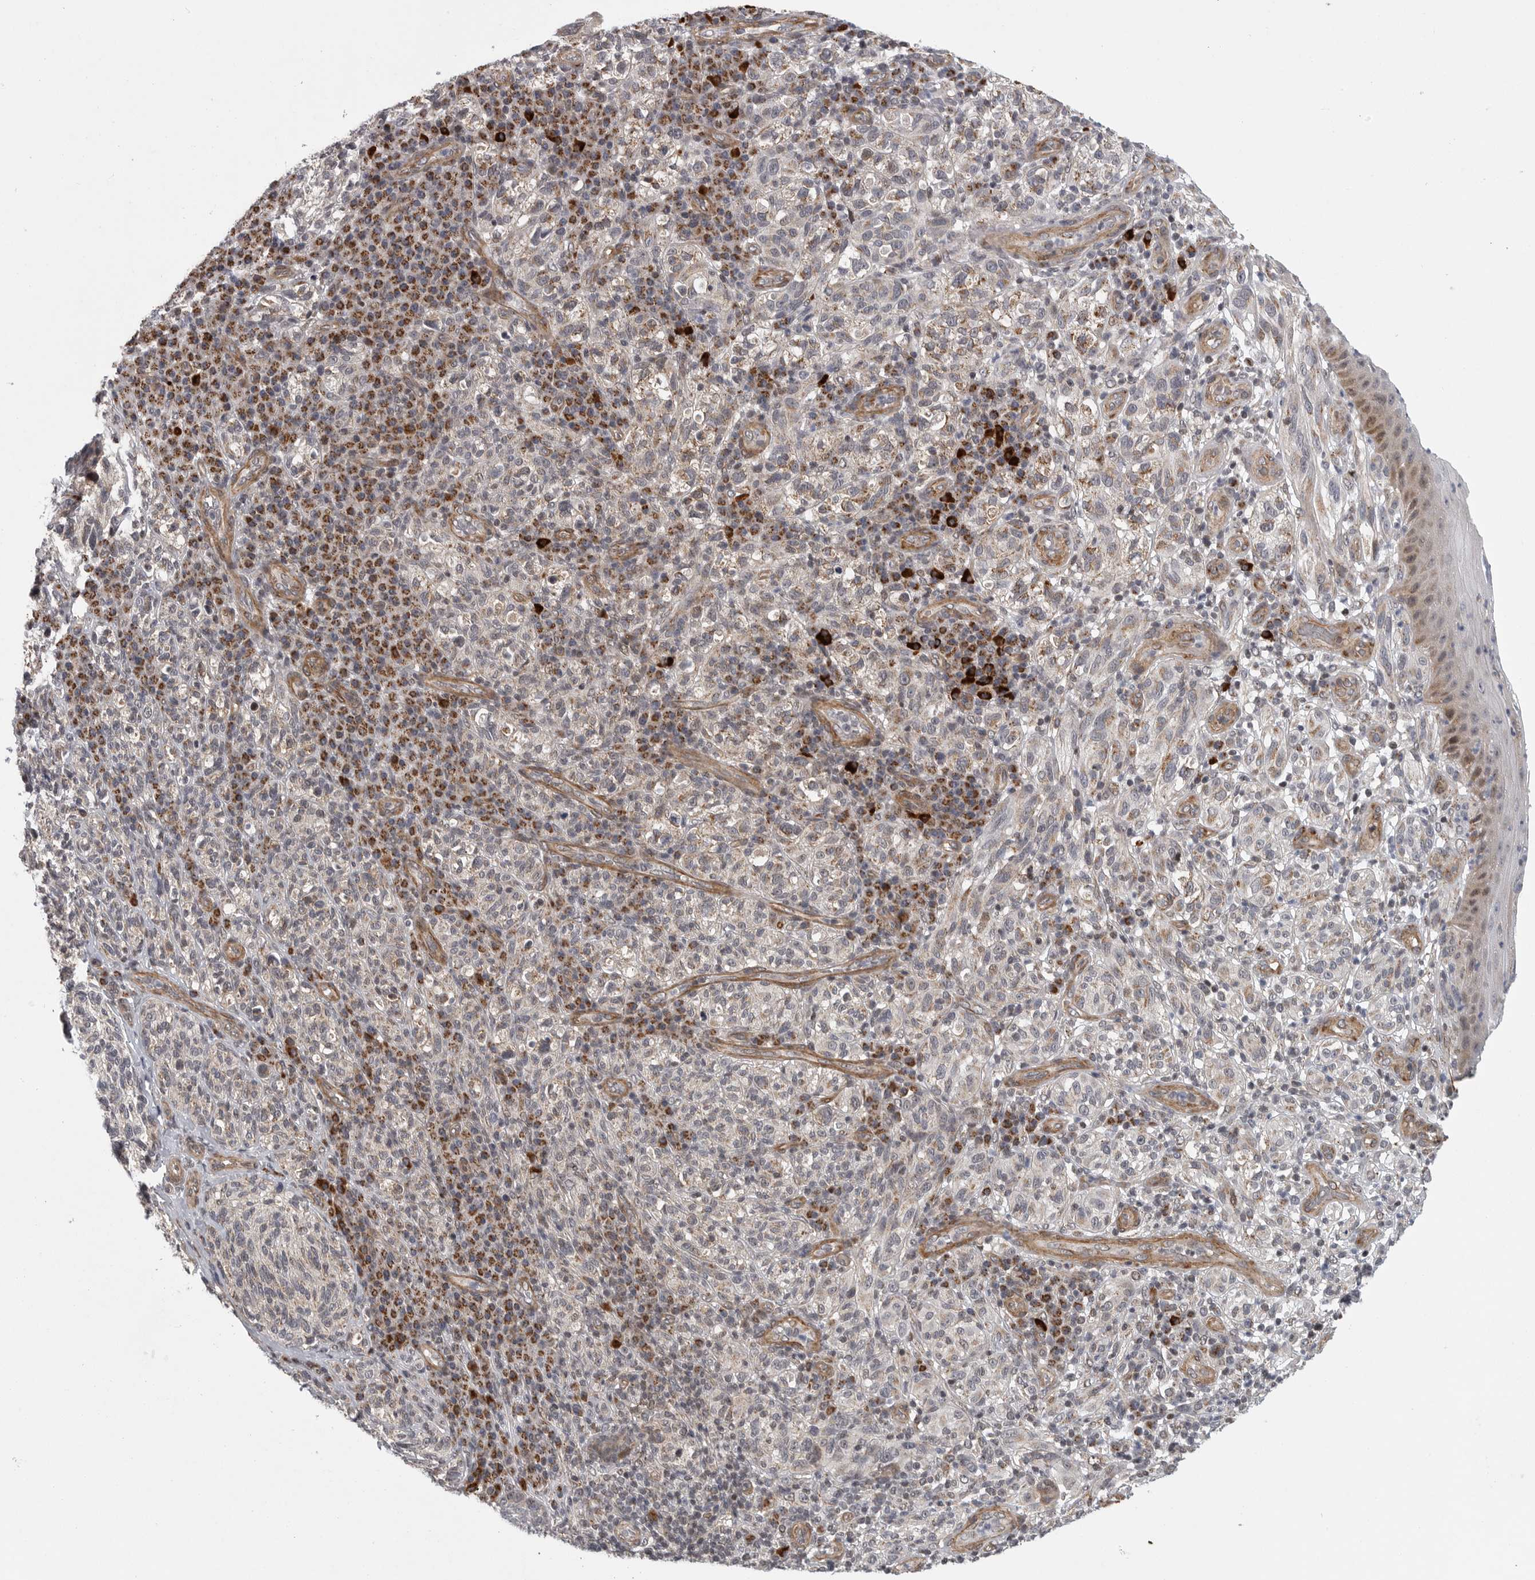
{"staining": {"intensity": "negative", "quantity": "none", "location": "none"}, "tissue": "melanoma", "cell_type": "Tumor cells", "image_type": "cancer", "snomed": [{"axis": "morphology", "description": "Malignant melanoma, NOS"}, {"axis": "topography", "description": "Skin"}], "caption": "The IHC micrograph has no significant positivity in tumor cells of malignant melanoma tissue.", "gene": "TMPRSS11F", "patient": {"sex": "female", "age": 73}}